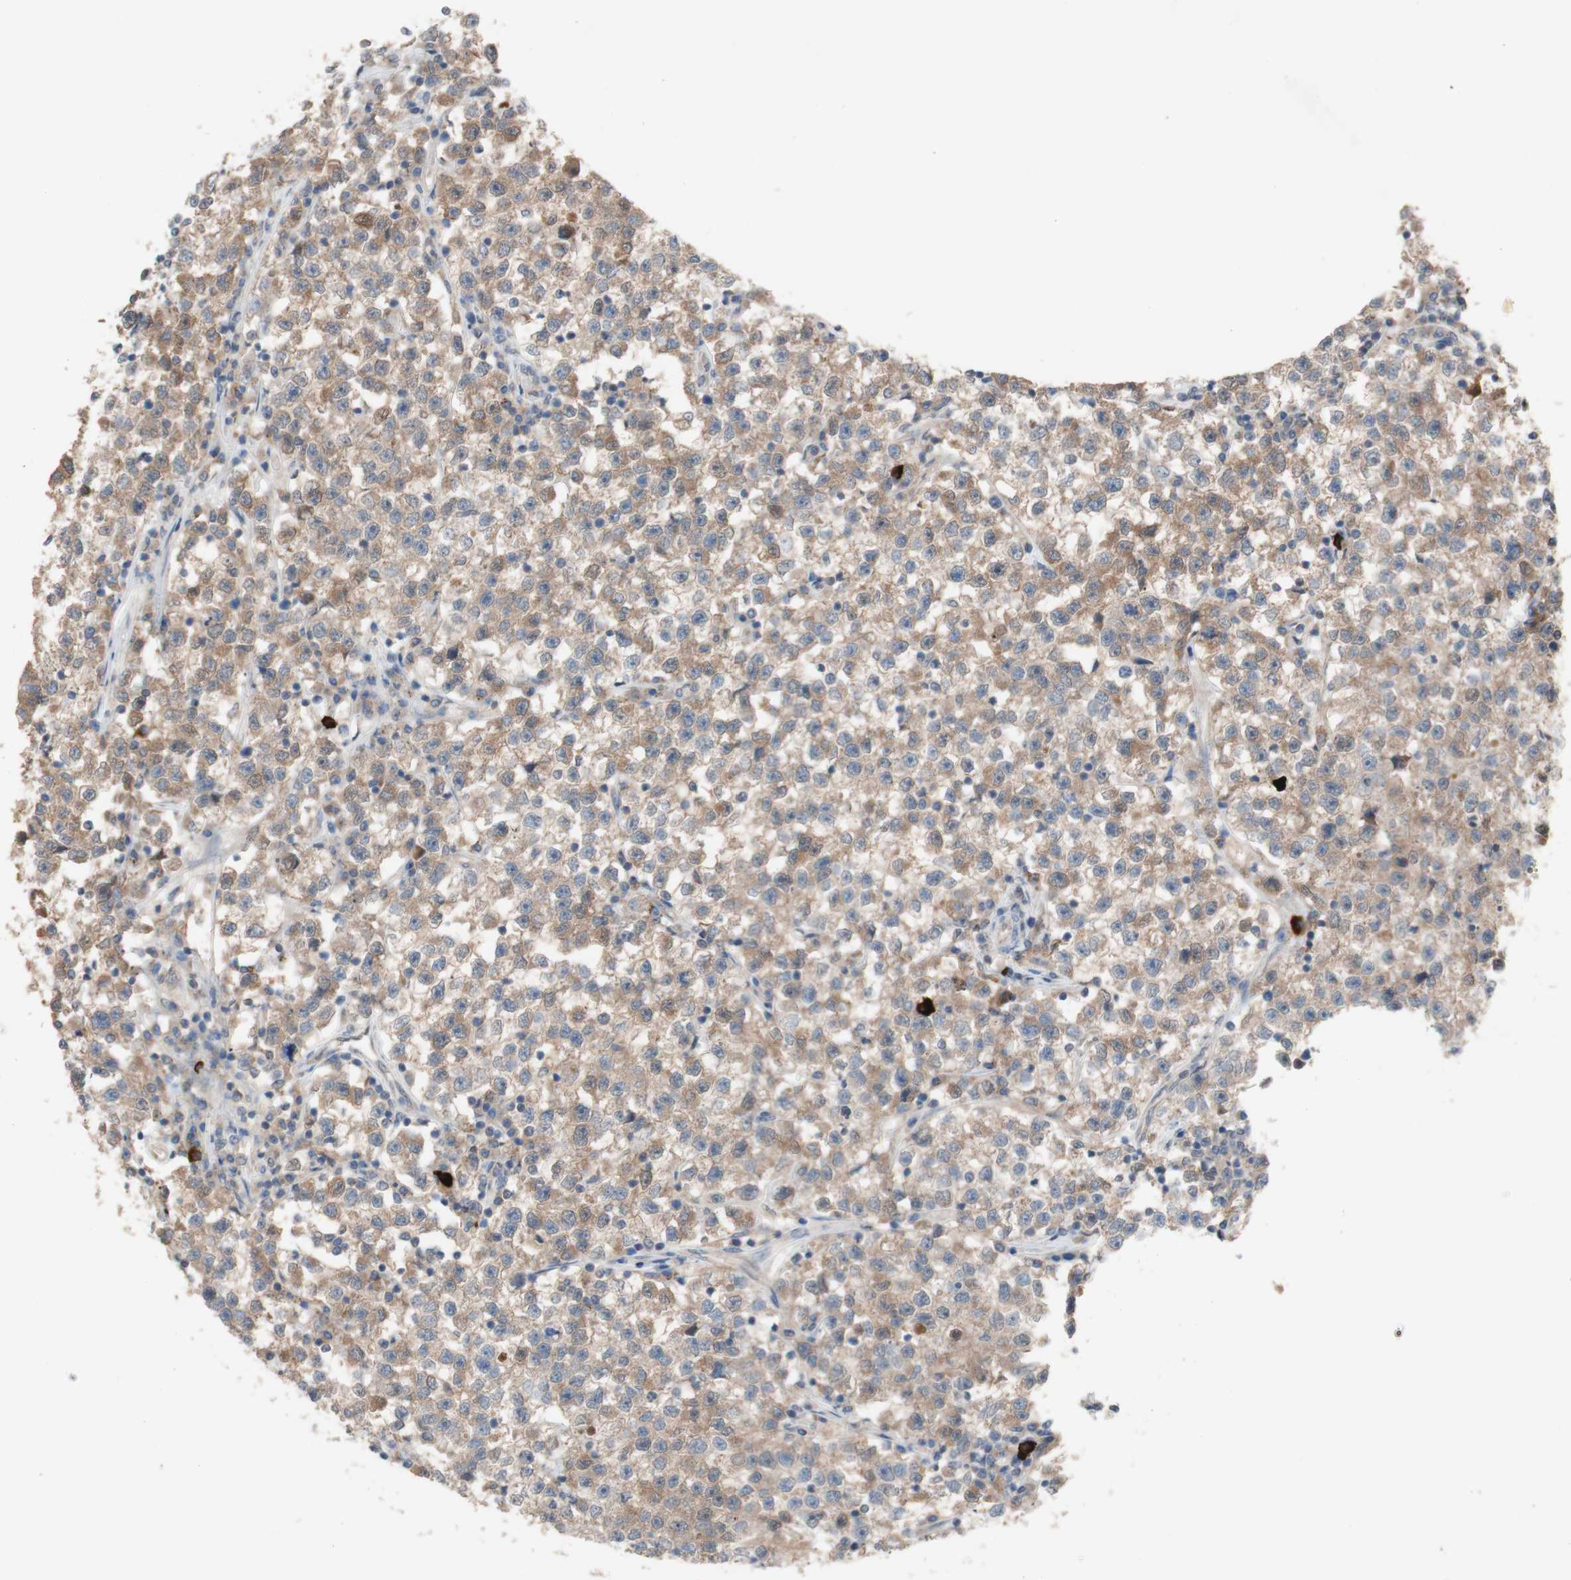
{"staining": {"intensity": "weak", "quantity": ">75%", "location": "cytoplasmic/membranous"}, "tissue": "testis cancer", "cell_type": "Tumor cells", "image_type": "cancer", "snomed": [{"axis": "morphology", "description": "Seminoma, NOS"}, {"axis": "topography", "description": "Testis"}], "caption": "This histopathology image reveals testis seminoma stained with immunohistochemistry (IHC) to label a protein in brown. The cytoplasmic/membranous of tumor cells show weak positivity for the protein. Nuclei are counter-stained blue.", "gene": "PEX2", "patient": {"sex": "male", "age": 22}}